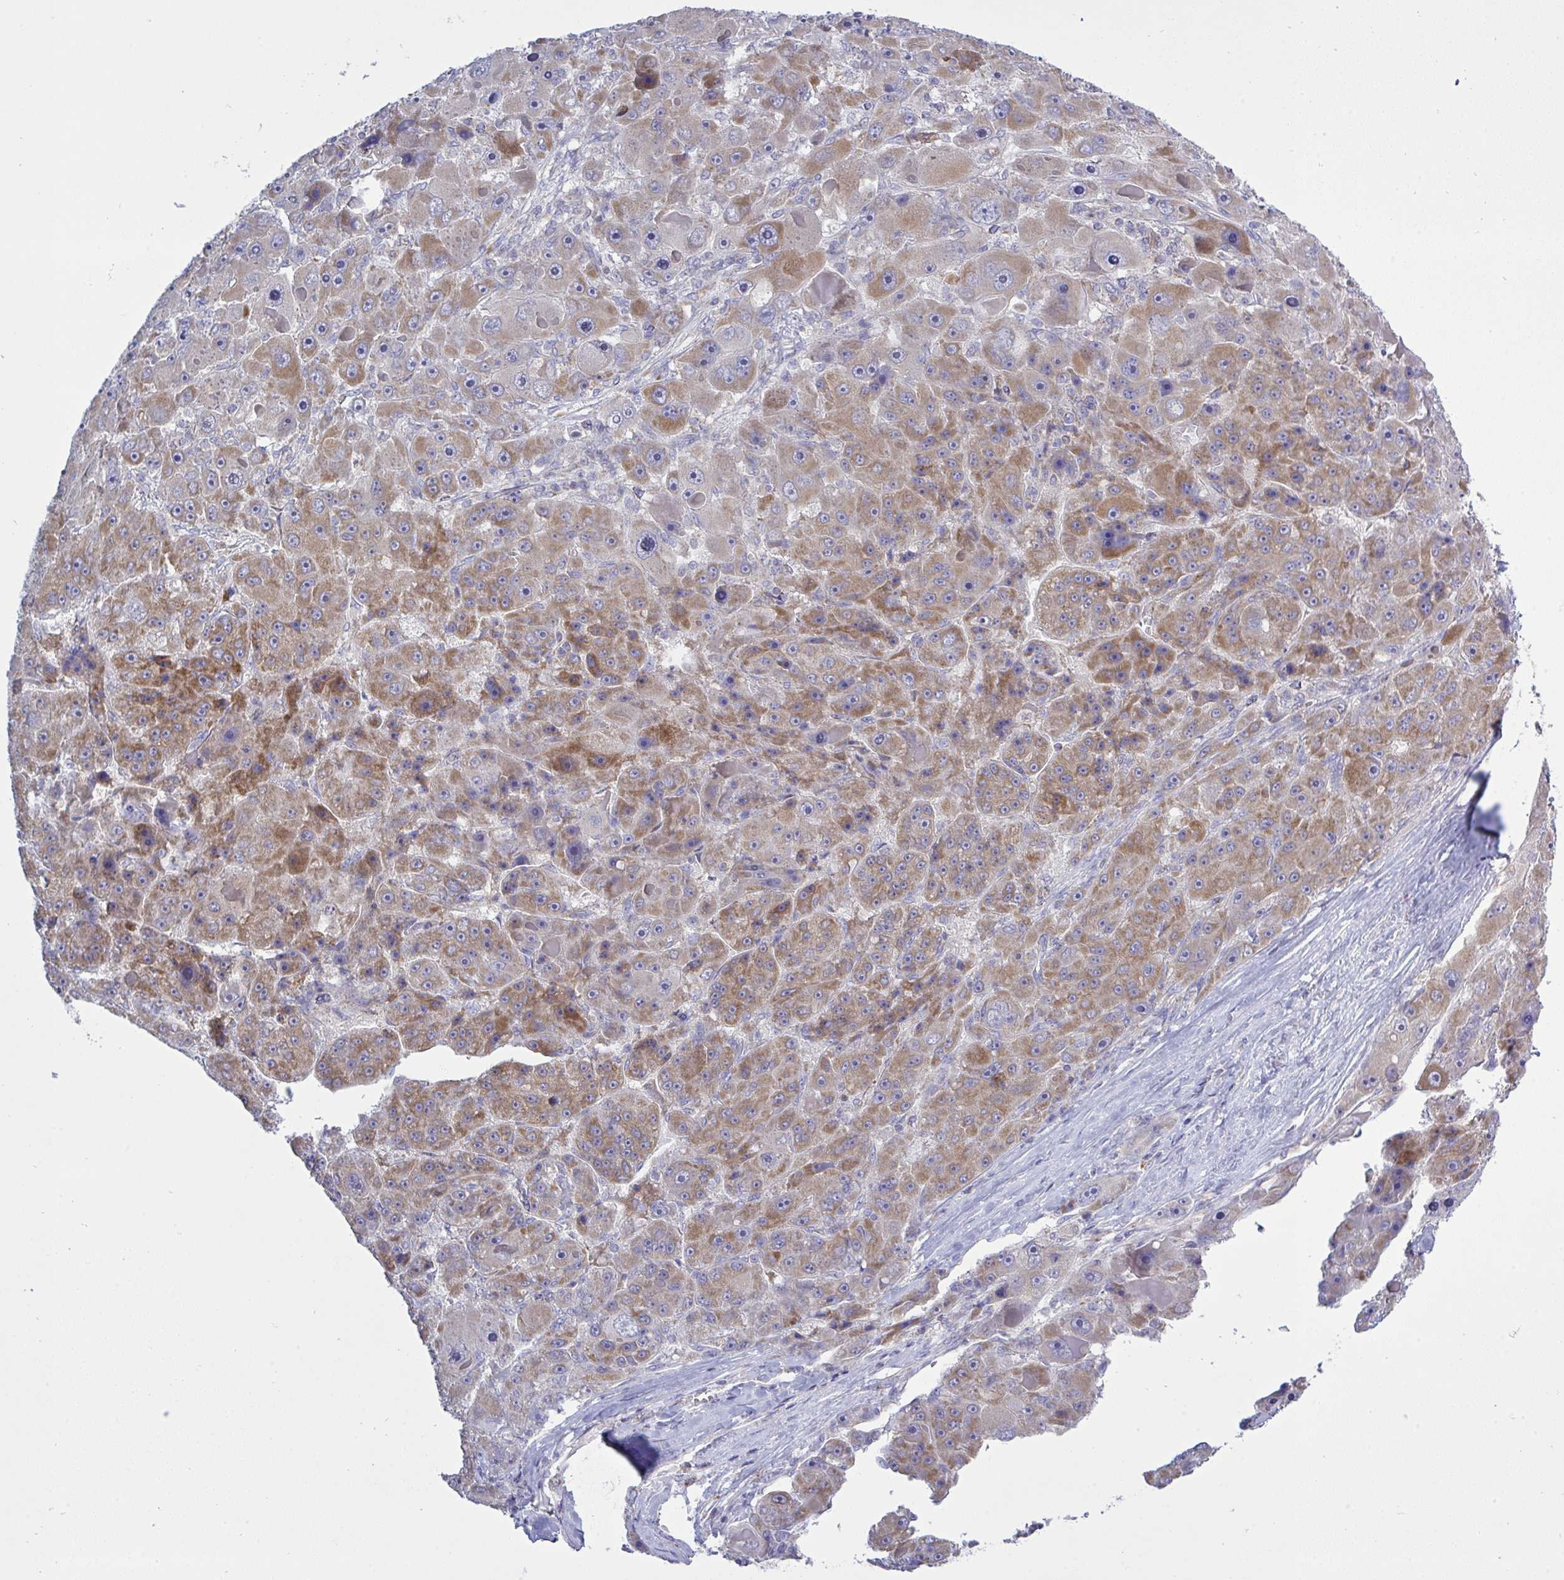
{"staining": {"intensity": "moderate", "quantity": ">75%", "location": "cytoplasmic/membranous"}, "tissue": "liver cancer", "cell_type": "Tumor cells", "image_type": "cancer", "snomed": [{"axis": "morphology", "description": "Carcinoma, Hepatocellular, NOS"}, {"axis": "topography", "description": "Liver"}], "caption": "Immunohistochemistry (IHC) histopathology image of liver cancer stained for a protein (brown), which reveals medium levels of moderate cytoplasmic/membranous staining in about >75% of tumor cells.", "gene": "NDUFA7", "patient": {"sex": "male", "age": 76}}